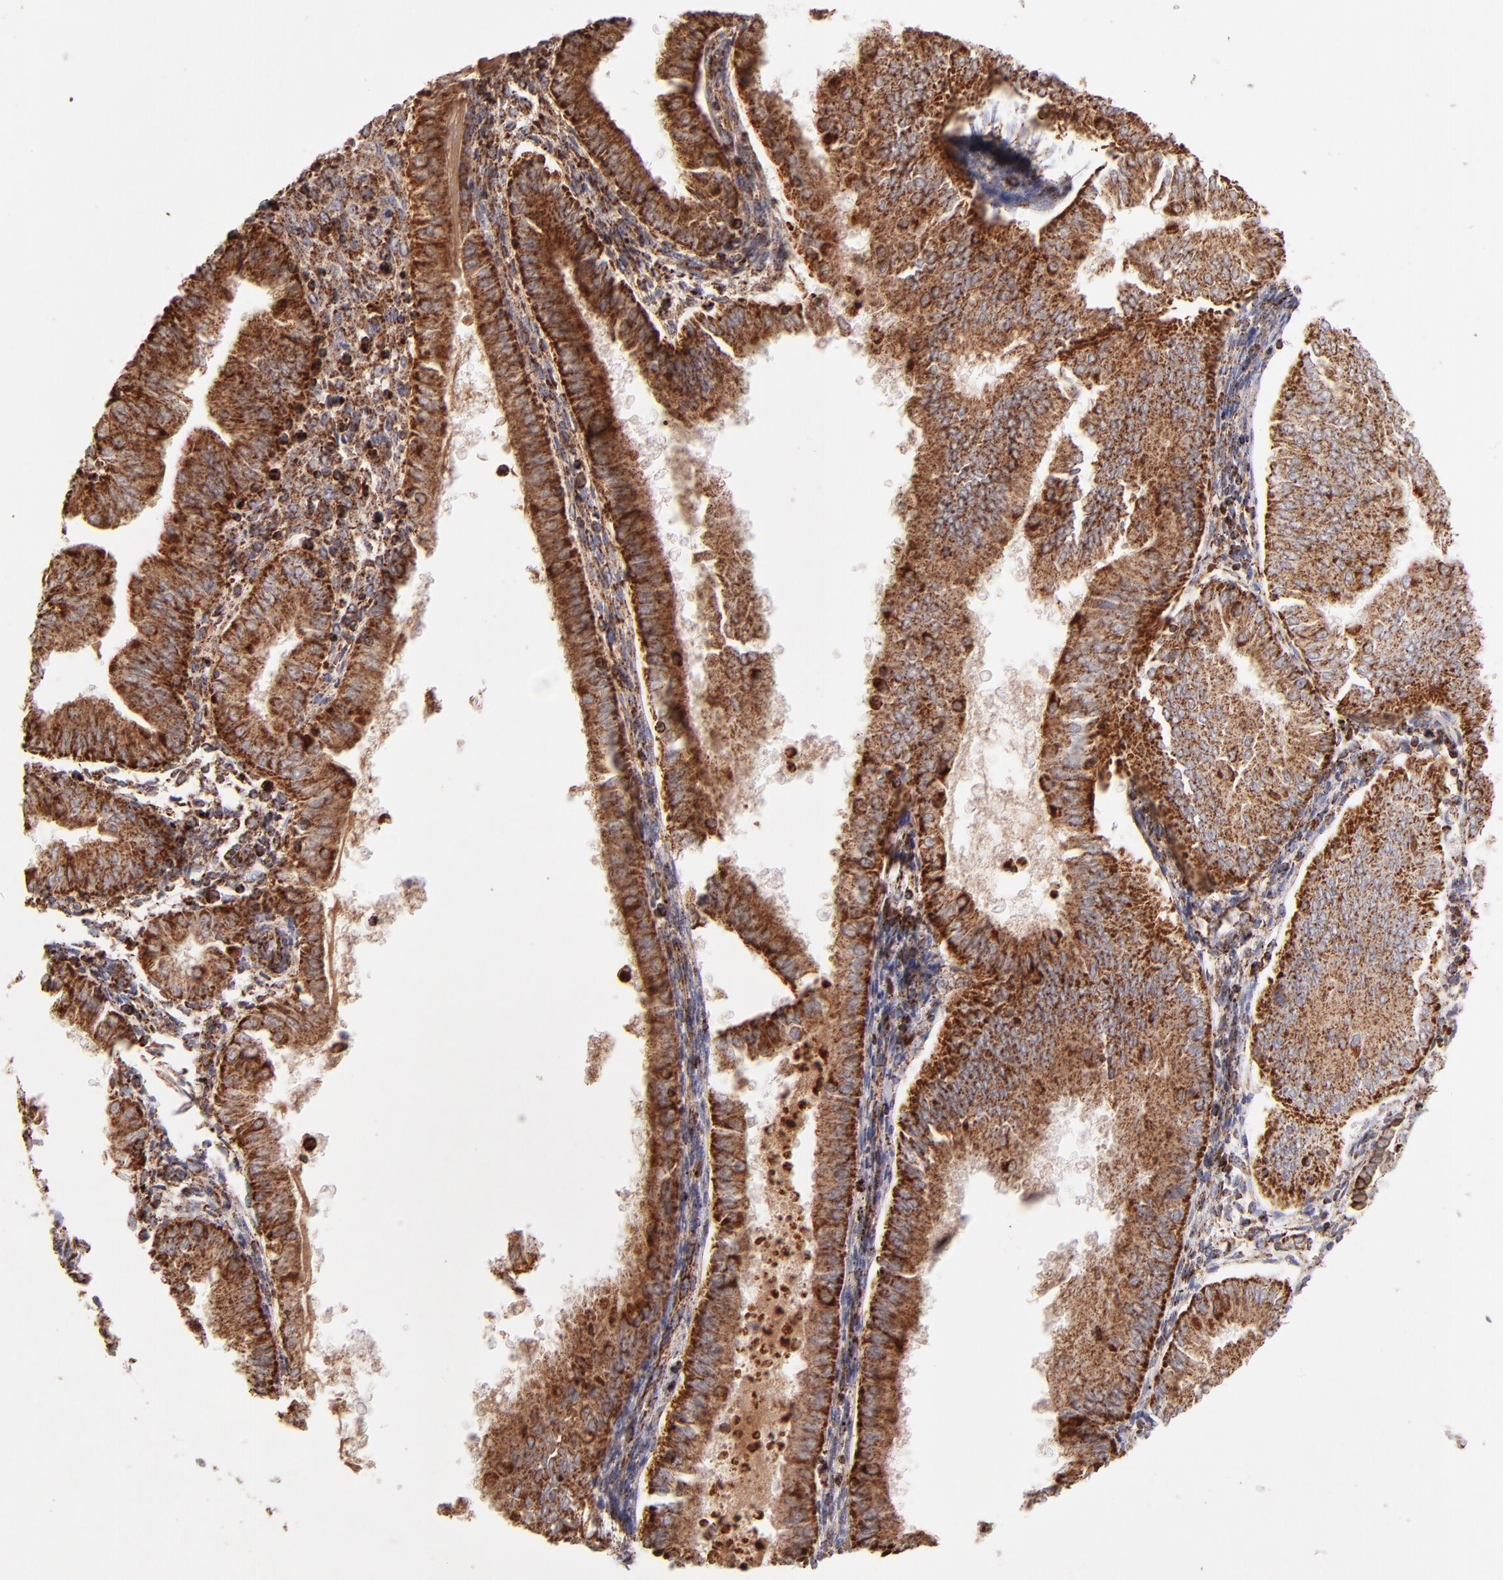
{"staining": {"intensity": "moderate", "quantity": ">75%", "location": "cytoplasmic/membranous"}, "tissue": "endometrial cancer", "cell_type": "Tumor cells", "image_type": "cancer", "snomed": [{"axis": "morphology", "description": "Adenocarcinoma, NOS"}, {"axis": "topography", "description": "Endometrium"}], "caption": "About >75% of tumor cells in endometrial cancer show moderate cytoplasmic/membranous protein positivity as visualized by brown immunohistochemical staining.", "gene": "DLST", "patient": {"sex": "female", "age": 53}}